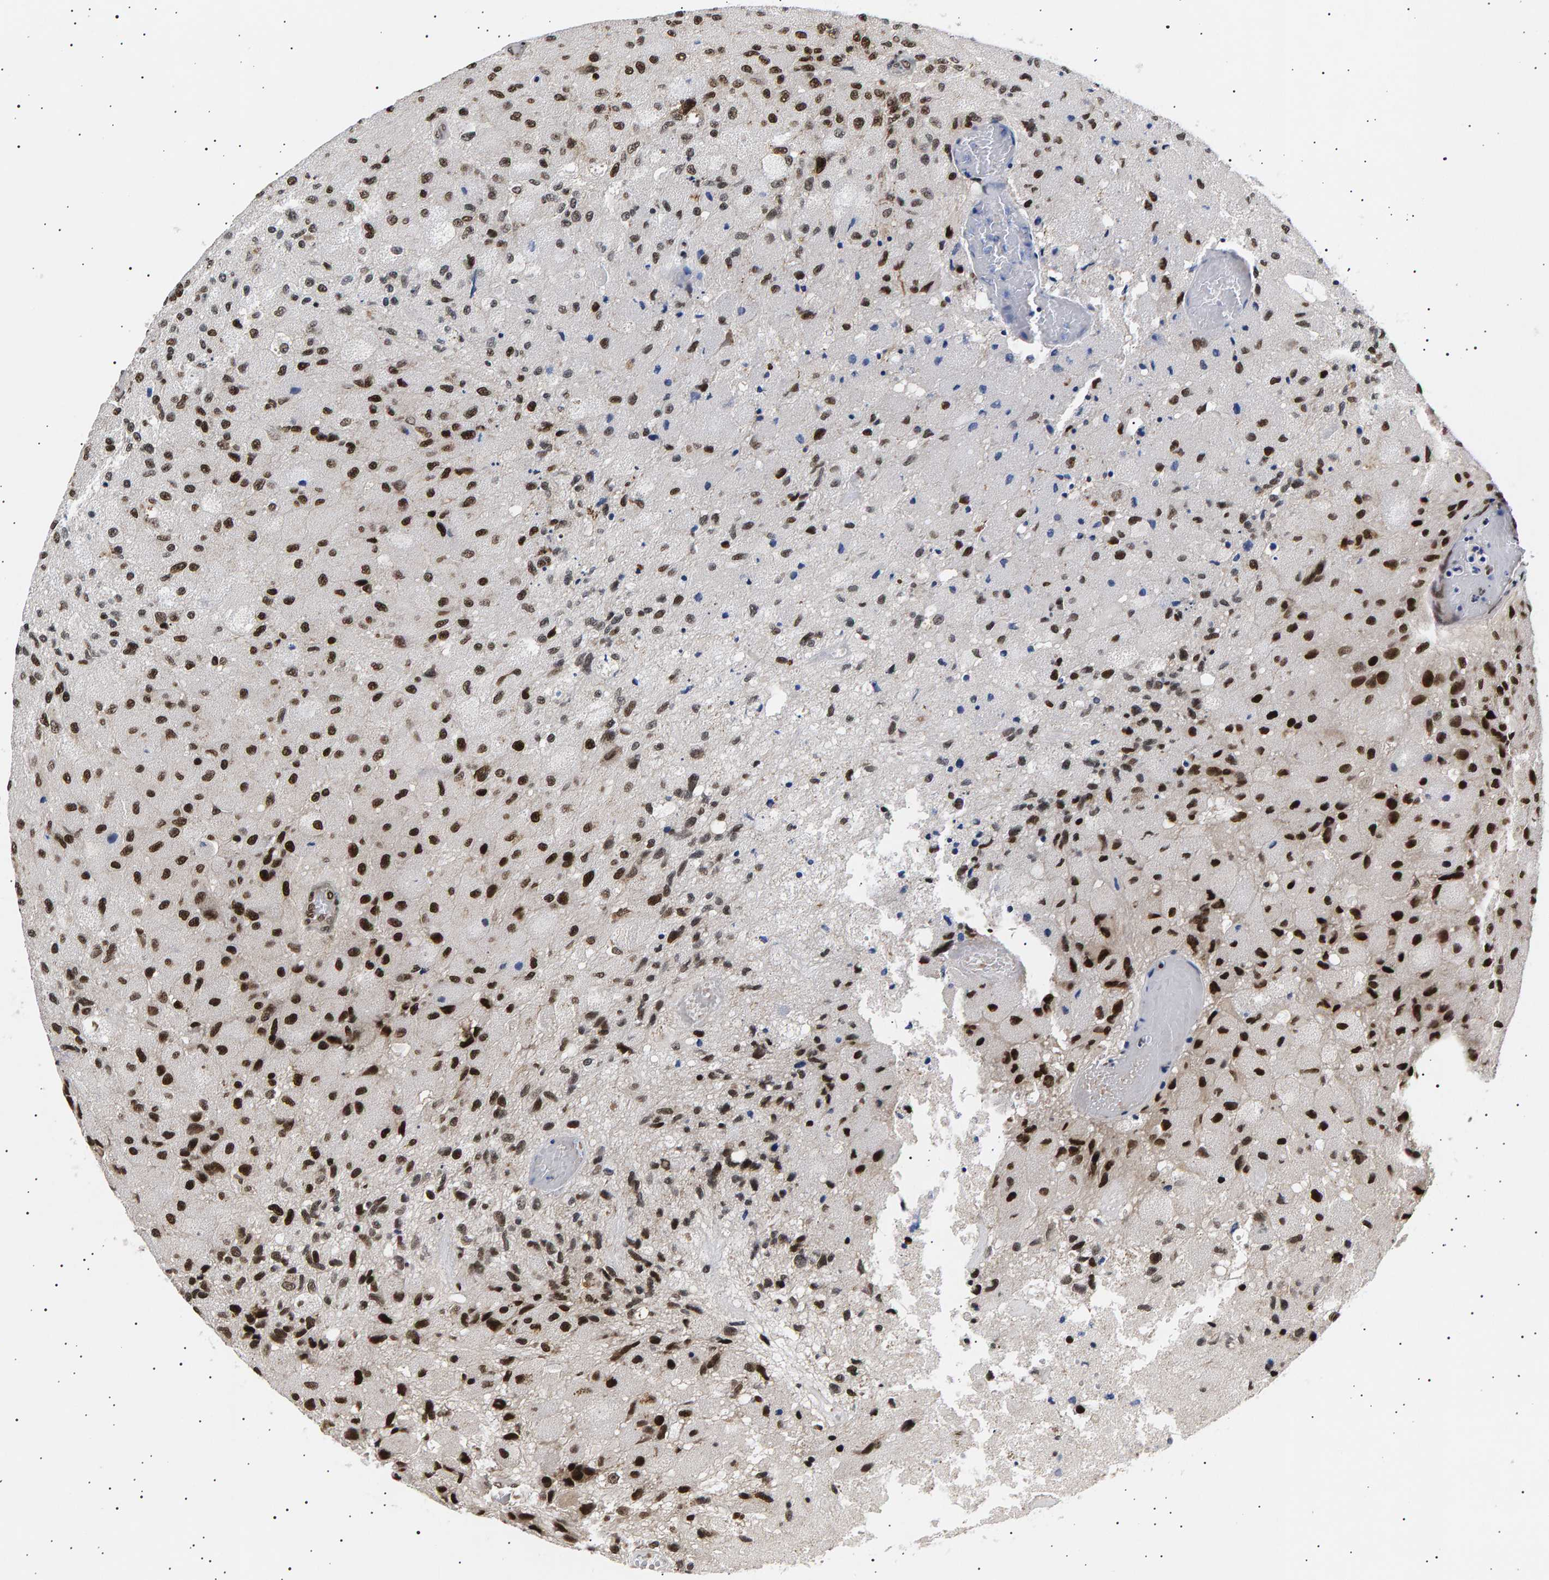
{"staining": {"intensity": "strong", "quantity": ">75%", "location": "nuclear"}, "tissue": "glioma", "cell_type": "Tumor cells", "image_type": "cancer", "snomed": [{"axis": "morphology", "description": "Normal tissue, NOS"}, {"axis": "morphology", "description": "Glioma, malignant, High grade"}, {"axis": "topography", "description": "Cerebral cortex"}], "caption": "Protein expression analysis of malignant glioma (high-grade) reveals strong nuclear staining in approximately >75% of tumor cells.", "gene": "ANKRD40", "patient": {"sex": "male", "age": 77}}